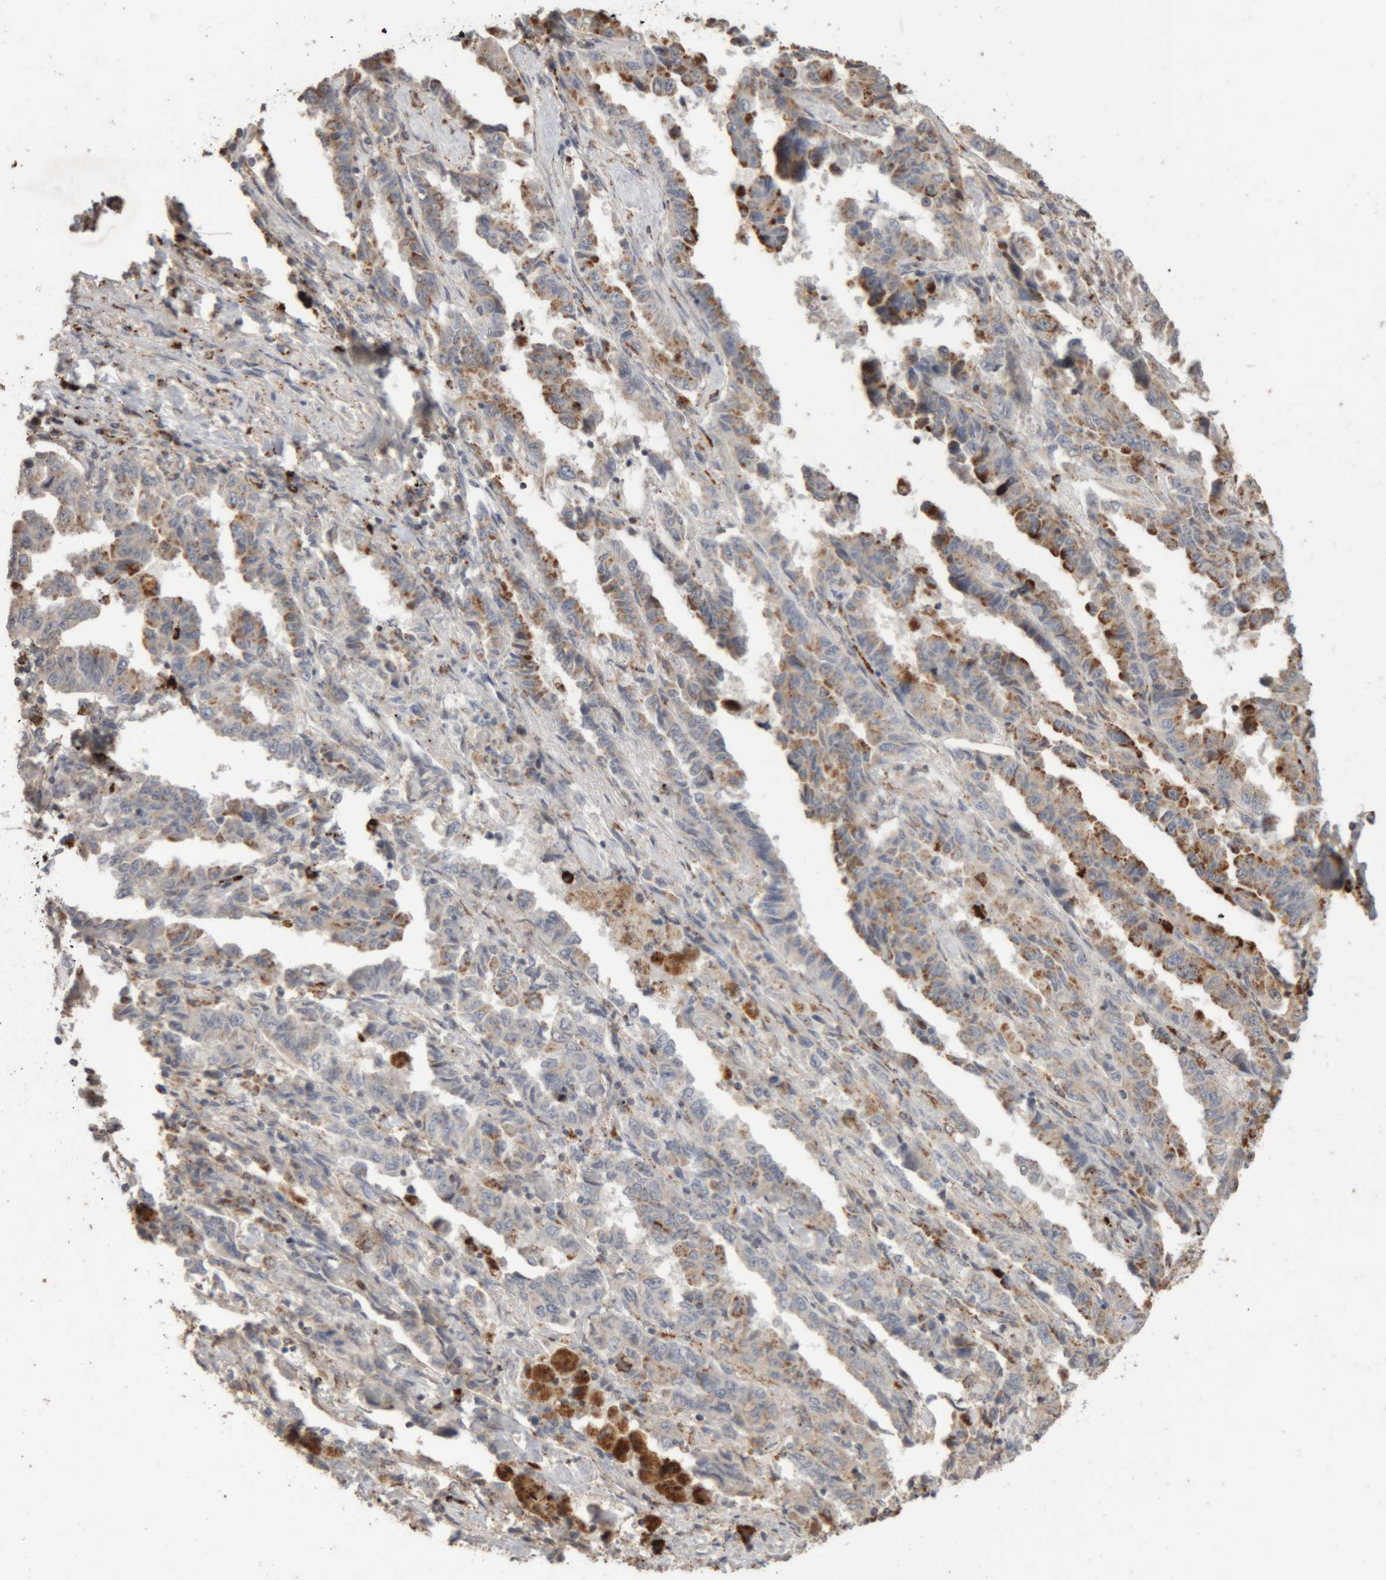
{"staining": {"intensity": "moderate", "quantity": "<25%", "location": "cytoplasmic/membranous"}, "tissue": "lung cancer", "cell_type": "Tumor cells", "image_type": "cancer", "snomed": [{"axis": "morphology", "description": "Adenocarcinoma, NOS"}, {"axis": "topography", "description": "Lung"}], "caption": "The immunohistochemical stain labels moderate cytoplasmic/membranous positivity in tumor cells of lung adenocarcinoma tissue.", "gene": "ARSA", "patient": {"sex": "female", "age": 51}}